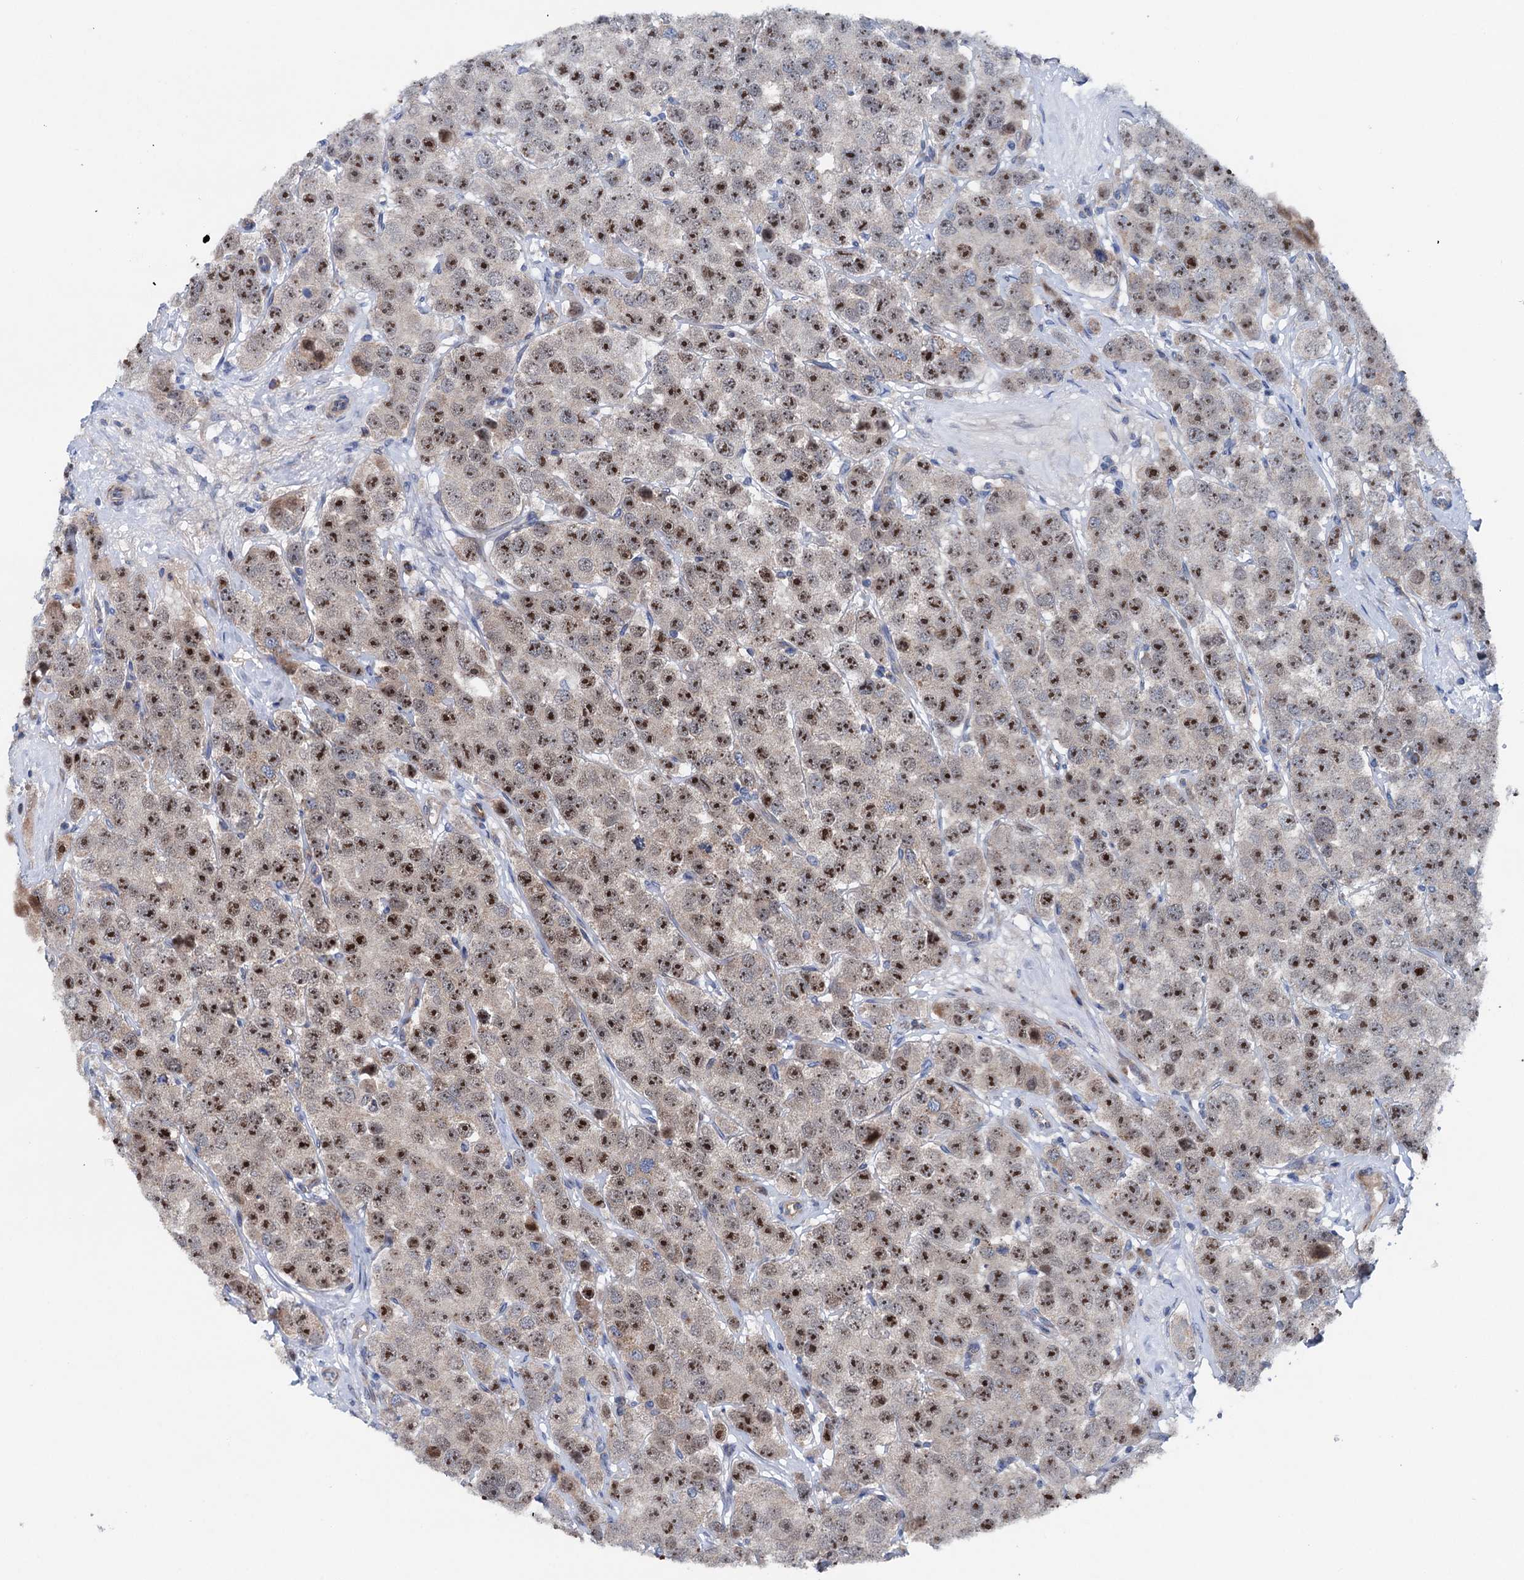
{"staining": {"intensity": "moderate", "quantity": ">75%", "location": "nuclear"}, "tissue": "testis cancer", "cell_type": "Tumor cells", "image_type": "cancer", "snomed": [{"axis": "morphology", "description": "Seminoma, NOS"}, {"axis": "topography", "description": "Testis"}], "caption": "Immunohistochemistry (DAB (3,3'-diaminobenzidine)) staining of testis cancer (seminoma) displays moderate nuclear protein positivity in about >75% of tumor cells.", "gene": "EYA4", "patient": {"sex": "male", "age": 28}}